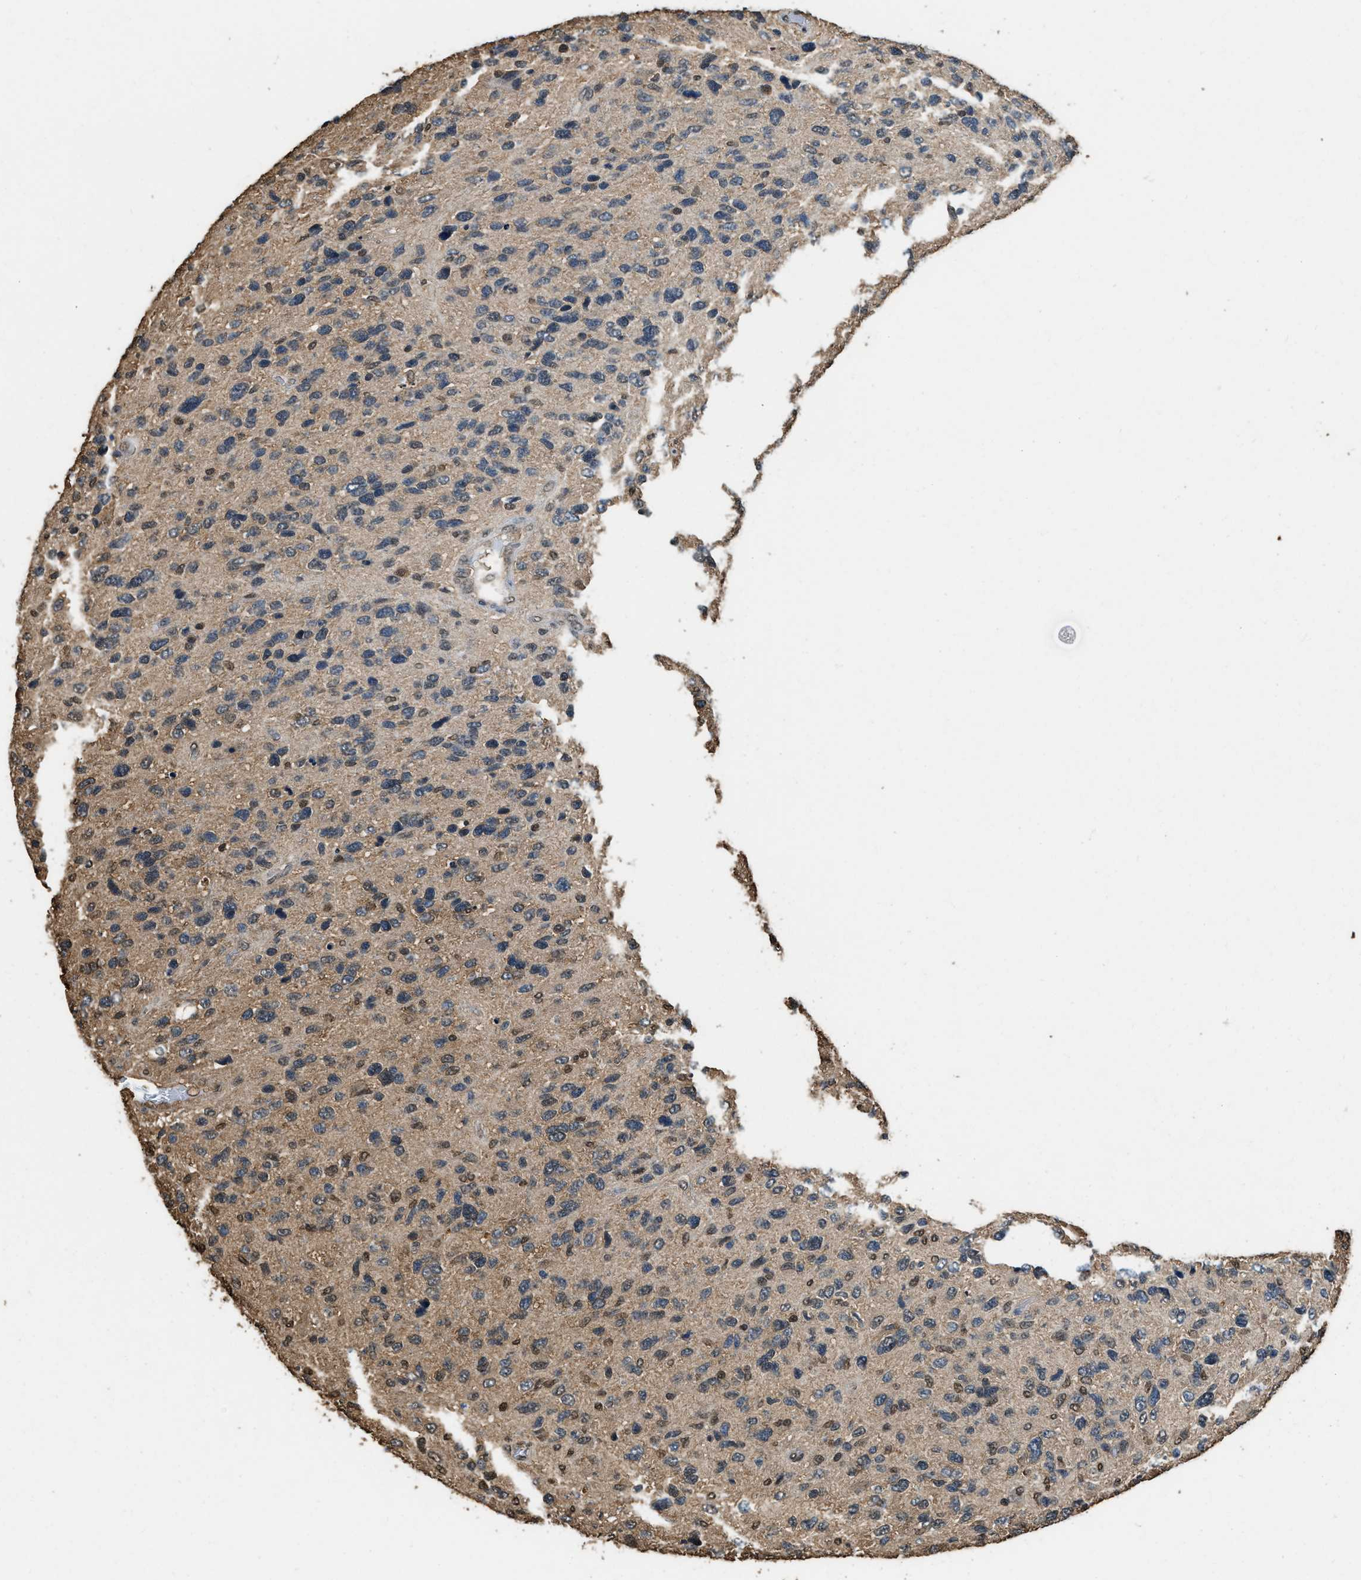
{"staining": {"intensity": "weak", "quantity": ">75%", "location": "cytoplasmic/membranous"}, "tissue": "glioma", "cell_type": "Tumor cells", "image_type": "cancer", "snomed": [{"axis": "morphology", "description": "Glioma, malignant, High grade"}, {"axis": "topography", "description": "Brain"}], "caption": "A high-resolution photomicrograph shows IHC staining of malignant glioma (high-grade), which shows weak cytoplasmic/membranous expression in about >75% of tumor cells.", "gene": "GAPDH", "patient": {"sex": "female", "age": 58}}